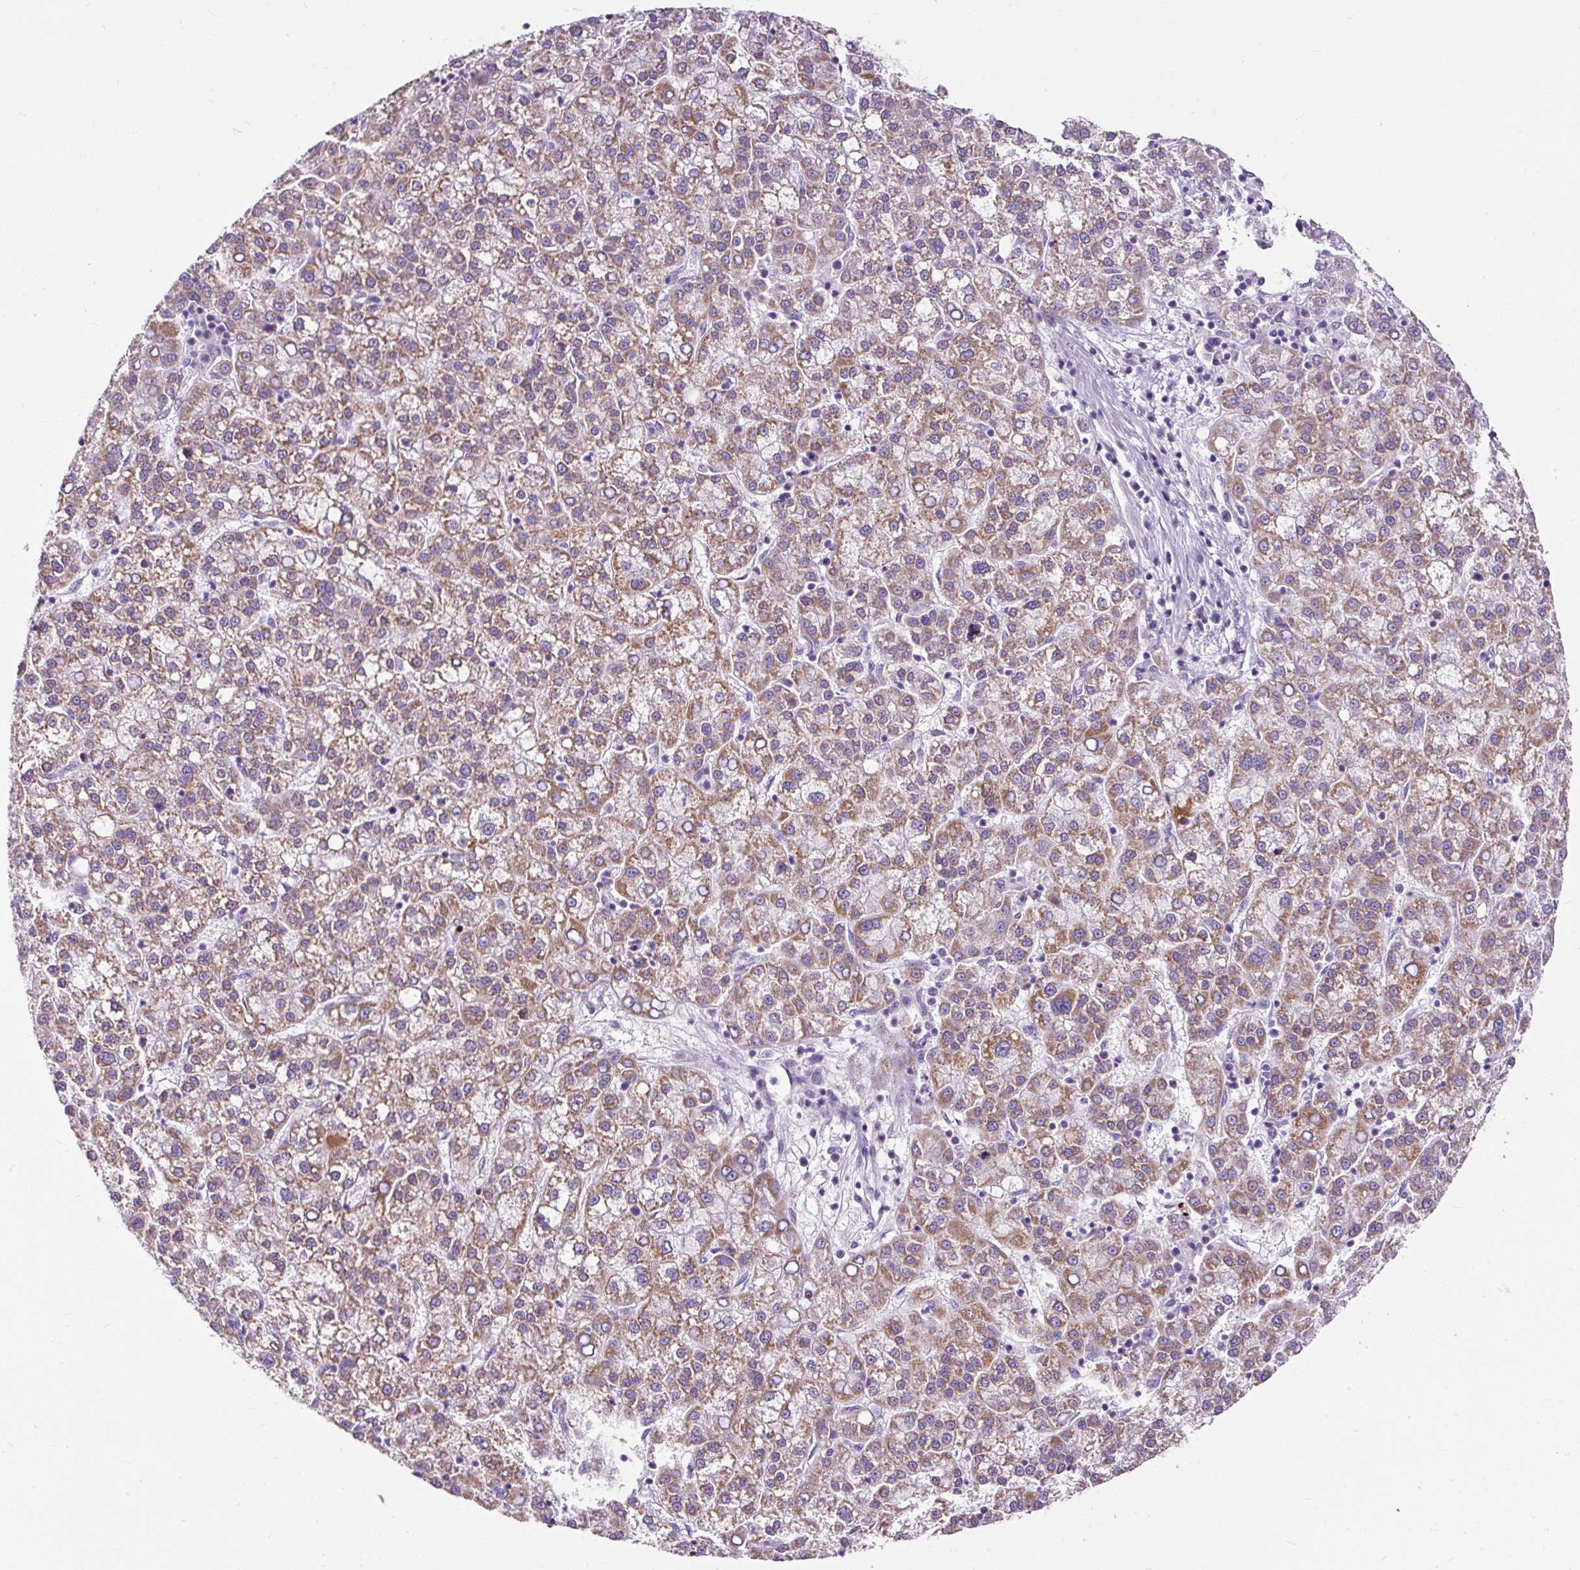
{"staining": {"intensity": "moderate", "quantity": ">75%", "location": "cytoplasmic/membranous"}, "tissue": "liver cancer", "cell_type": "Tumor cells", "image_type": "cancer", "snomed": [{"axis": "morphology", "description": "Carcinoma, Hepatocellular, NOS"}, {"axis": "topography", "description": "Liver"}], "caption": "Tumor cells demonstrate medium levels of moderate cytoplasmic/membranous positivity in about >75% of cells in liver hepatocellular carcinoma.", "gene": "FMC1", "patient": {"sex": "female", "age": 58}}